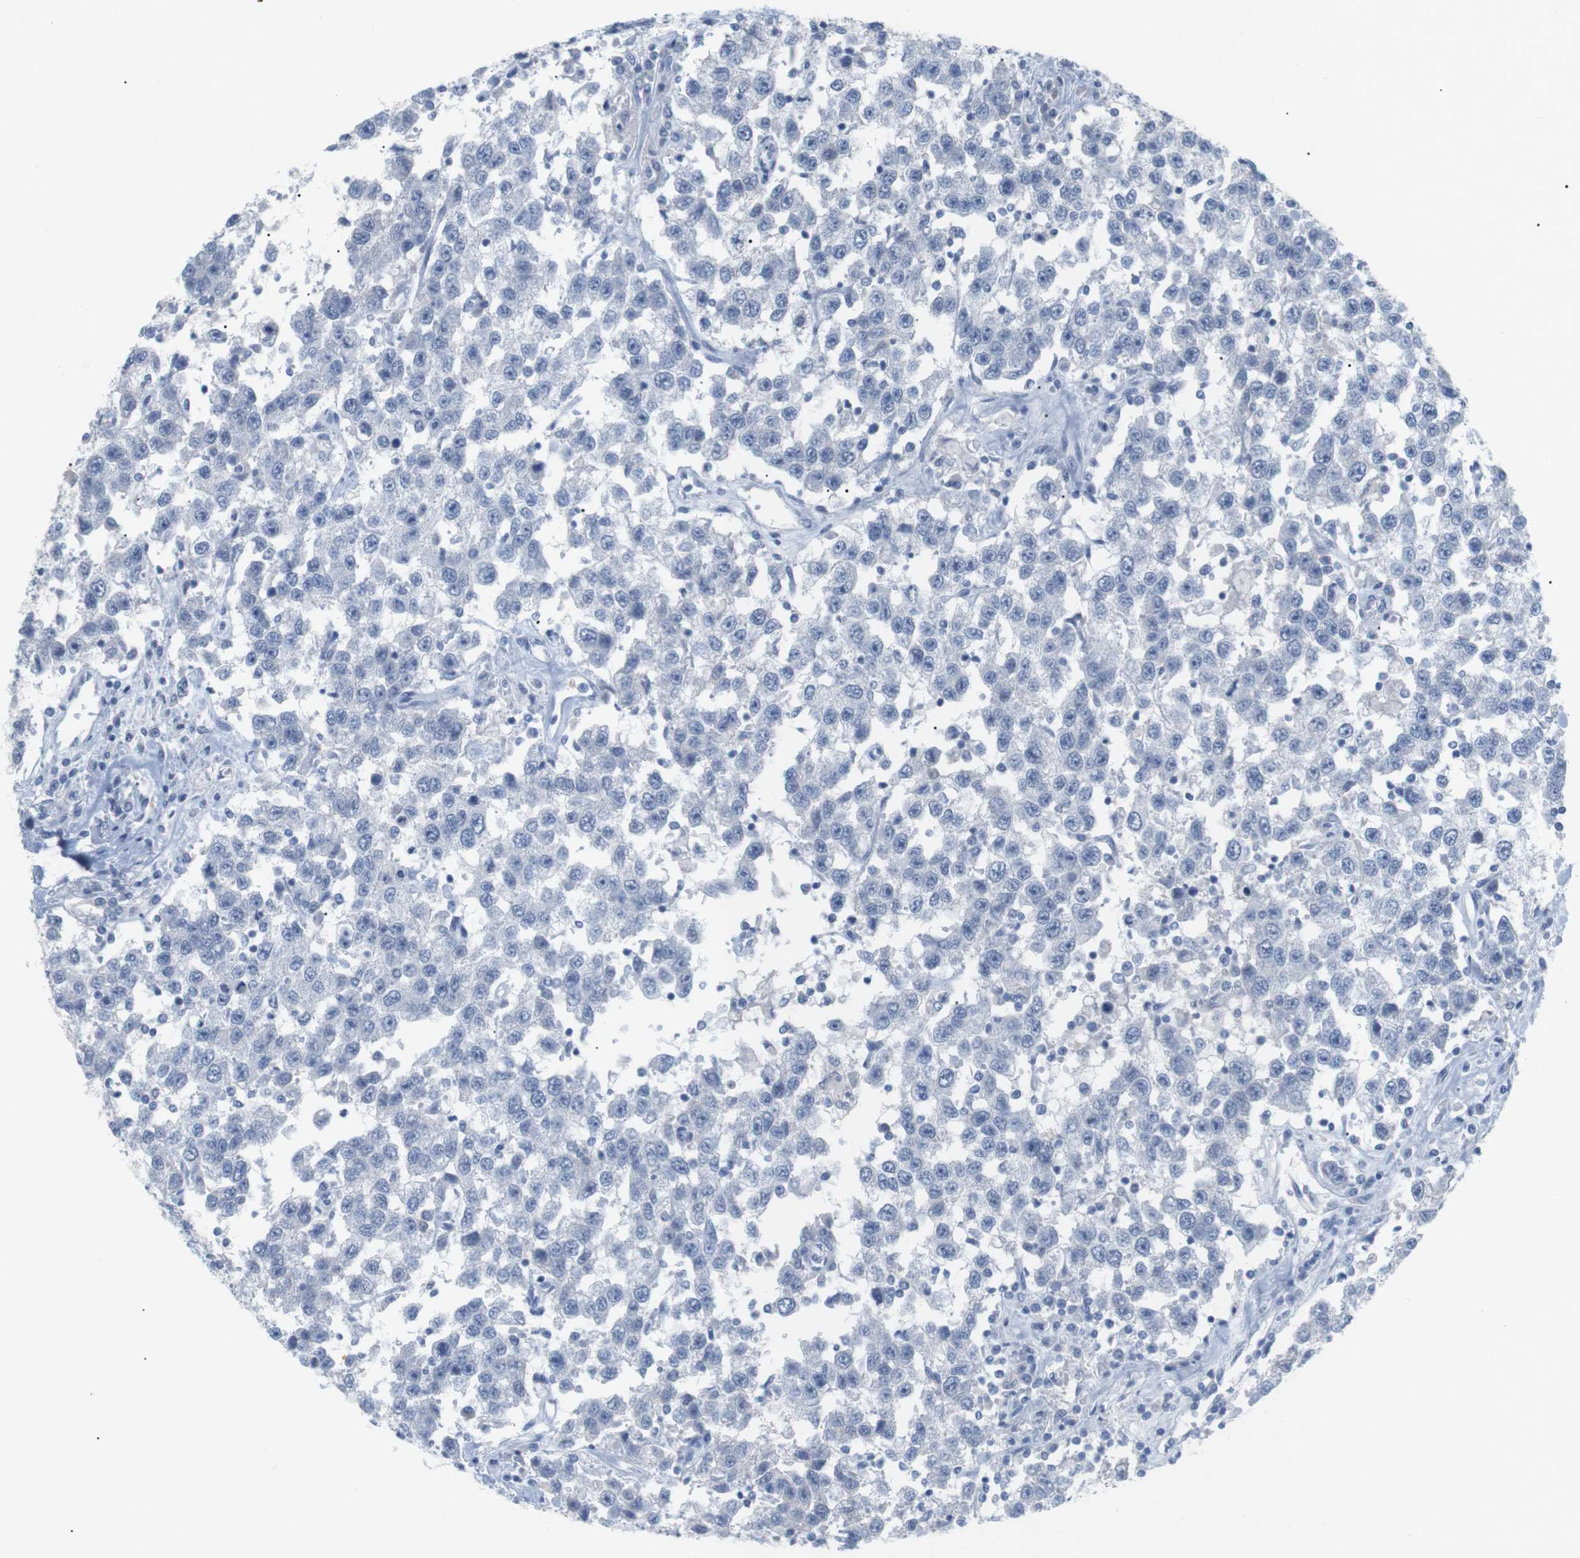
{"staining": {"intensity": "negative", "quantity": "none", "location": "none"}, "tissue": "testis cancer", "cell_type": "Tumor cells", "image_type": "cancer", "snomed": [{"axis": "morphology", "description": "Seminoma, NOS"}, {"axis": "topography", "description": "Testis"}], "caption": "Immunohistochemistry (IHC) micrograph of seminoma (testis) stained for a protein (brown), which displays no expression in tumor cells.", "gene": "HBG2", "patient": {"sex": "male", "age": 41}}